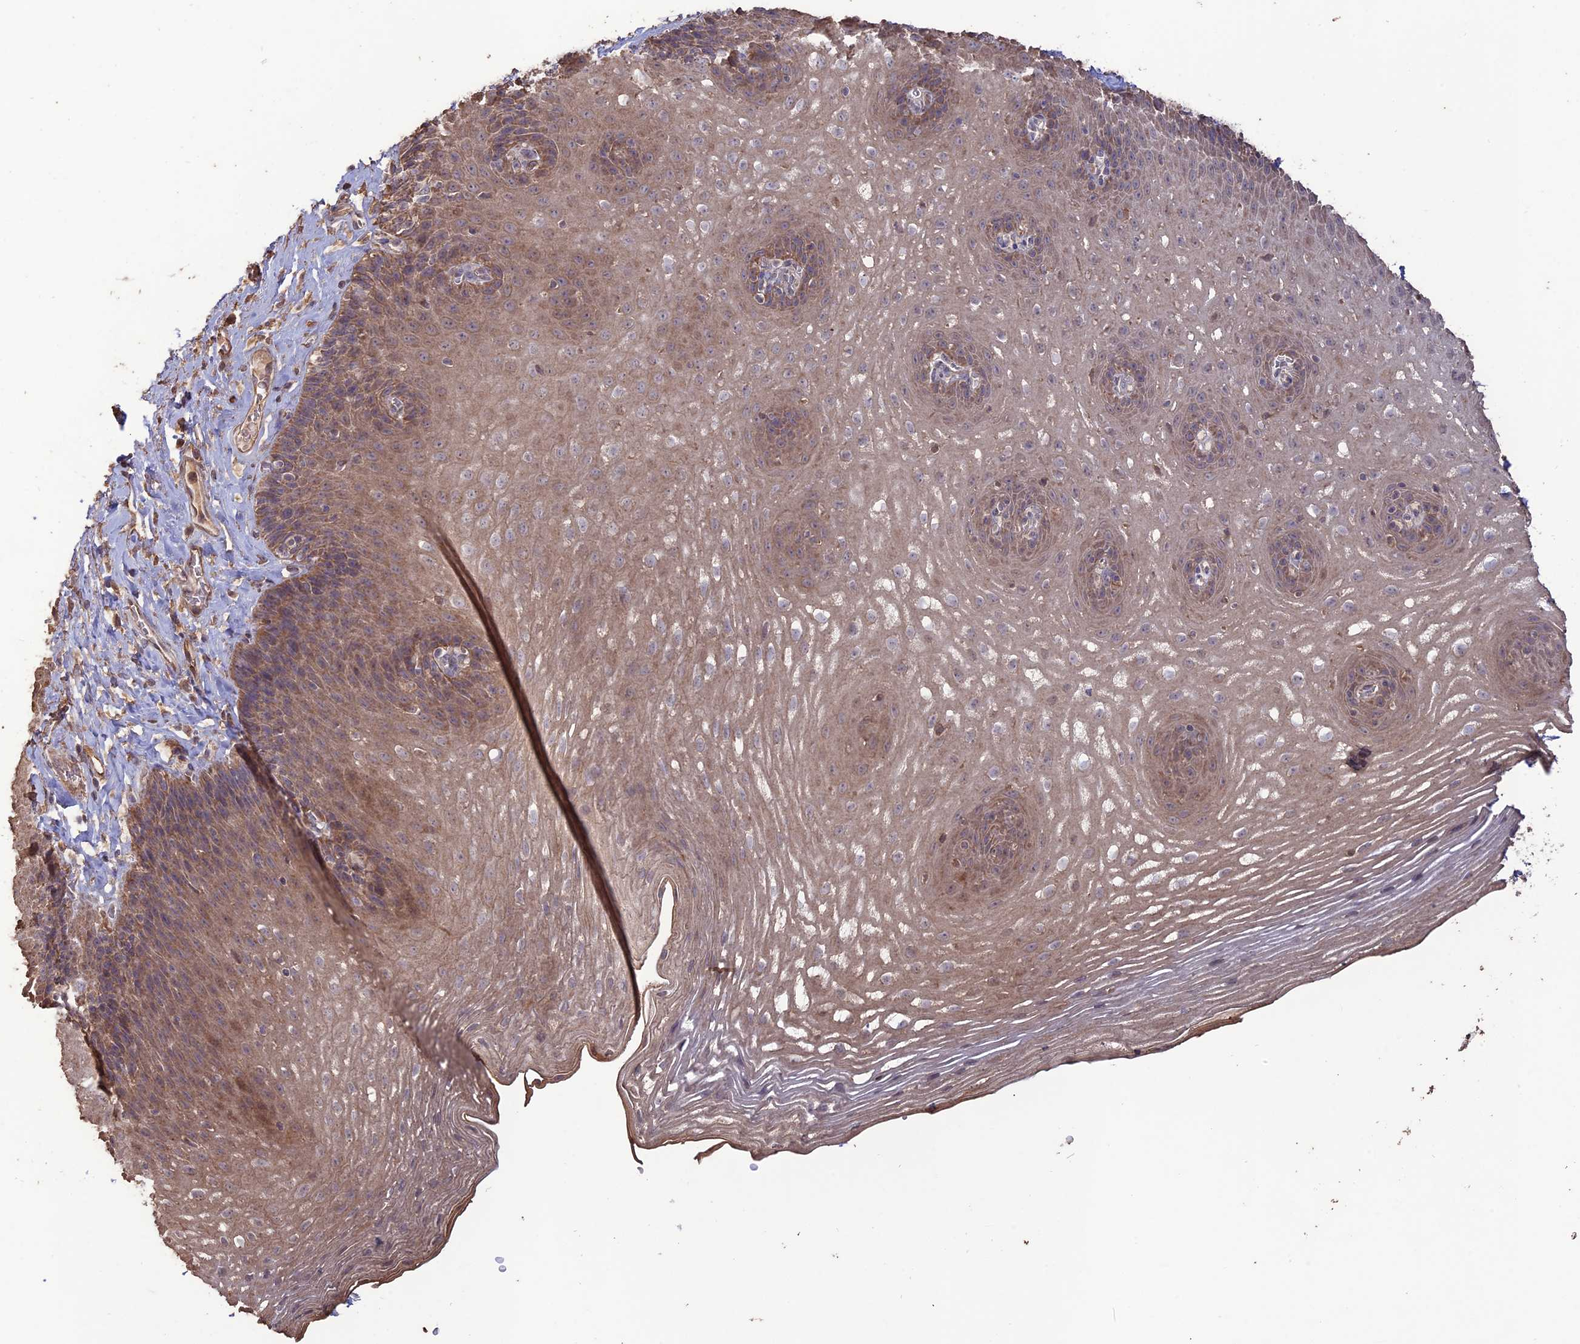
{"staining": {"intensity": "moderate", "quantity": "25%-75%", "location": "cytoplasmic/membranous"}, "tissue": "esophagus", "cell_type": "Squamous epithelial cells", "image_type": "normal", "snomed": [{"axis": "morphology", "description": "Normal tissue, NOS"}, {"axis": "topography", "description": "Esophagus"}], "caption": "Squamous epithelial cells show medium levels of moderate cytoplasmic/membranous expression in approximately 25%-75% of cells in normal human esophagus.", "gene": "LAYN", "patient": {"sex": "female", "age": 66}}